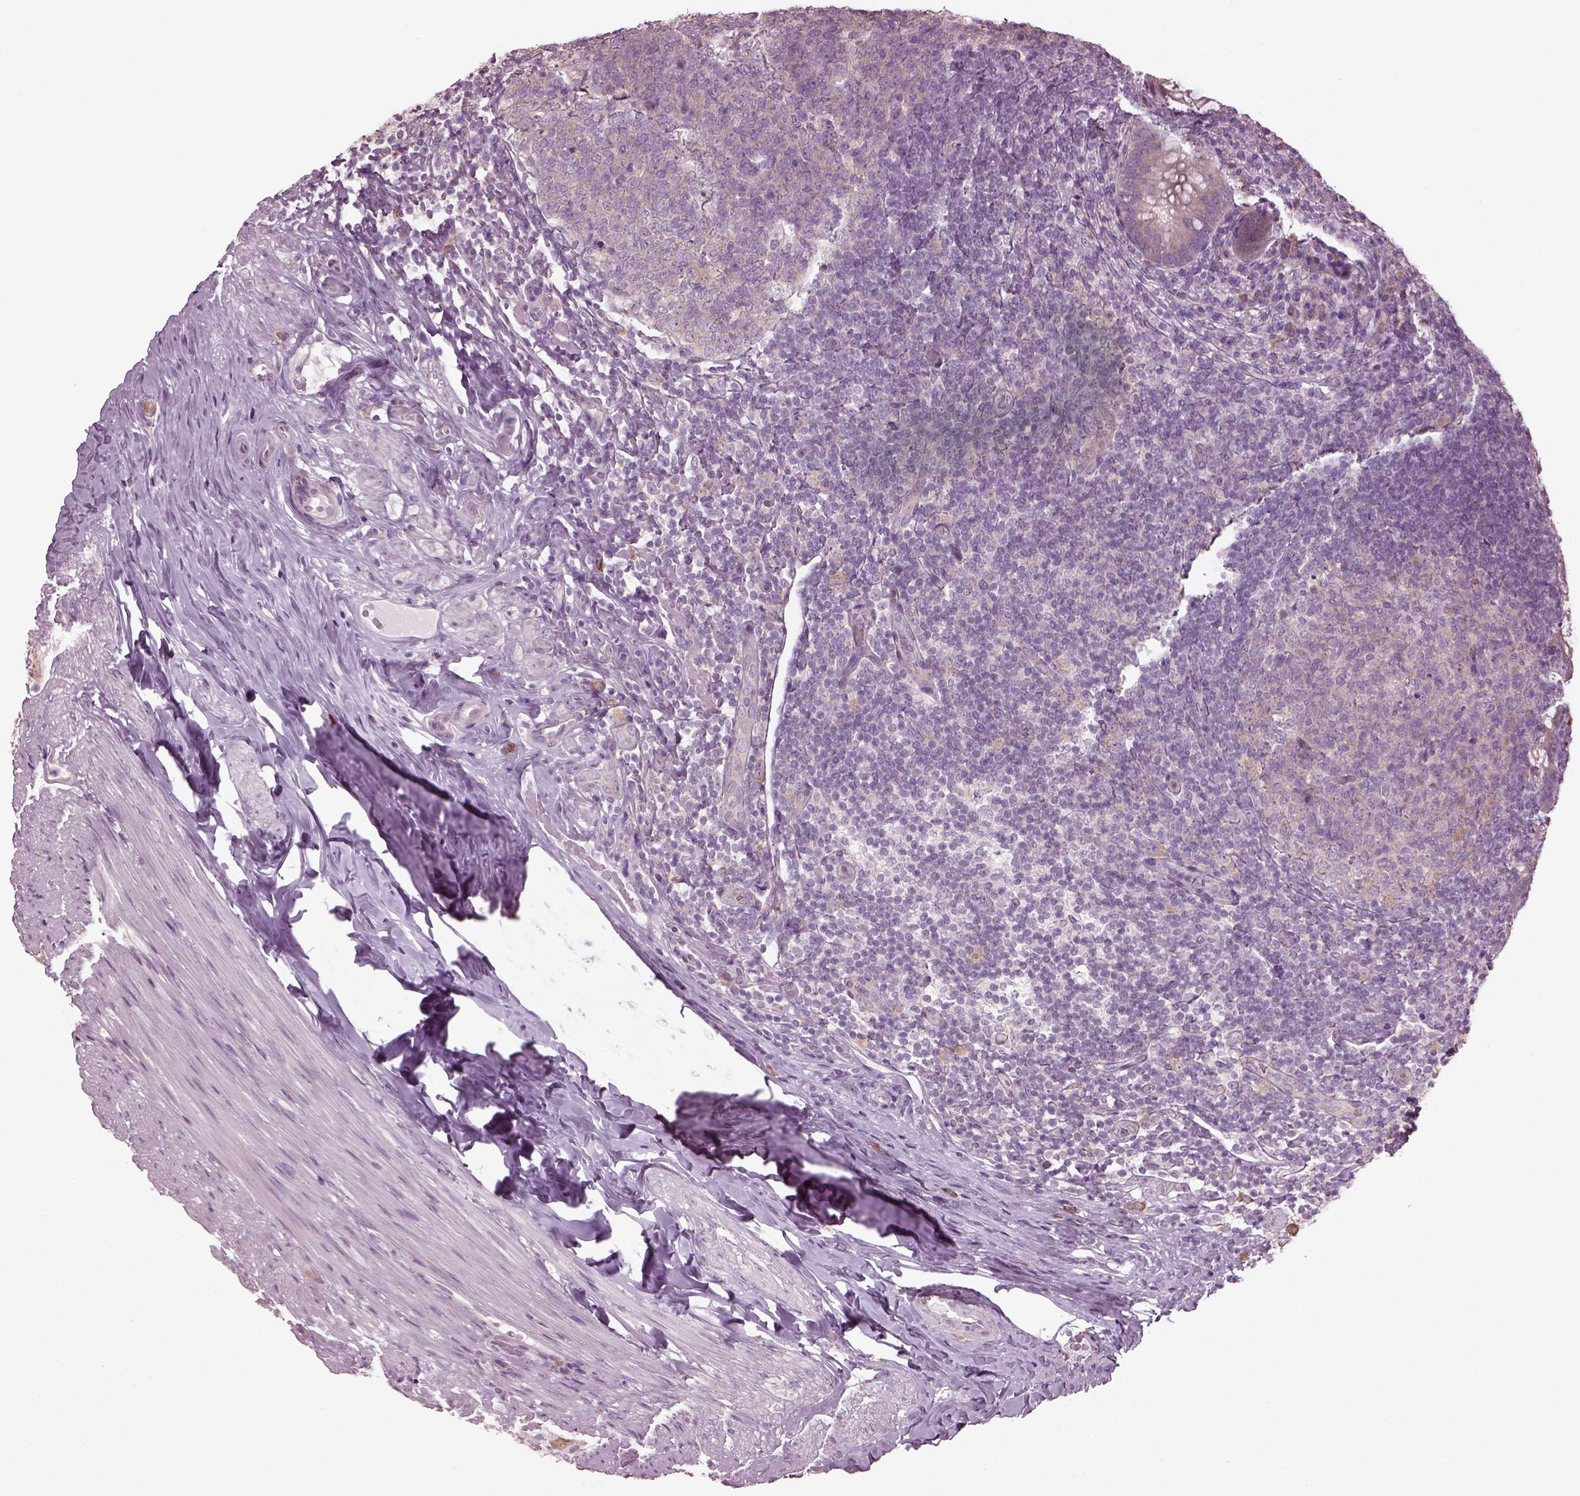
{"staining": {"intensity": "weak", "quantity": "<25%", "location": "cytoplasmic/membranous"}, "tissue": "appendix", "cell_type": "Glandular cells", "image_type": "normal", "snomed": [{"axis": "morphology", "description": "Normal tissue, NOS"}, {"axis": "topography", "description": "Appendix"}], "caption": "IHC histopathology image of normal appendix: appendix stained with DAB exhibits no significant protein staining in glandular cells. (Brightfield microscopy of DAB immunohistochemistry at high magnification).", "gene": "CABP5", "patient": {"sex": "male", "age": 47}}